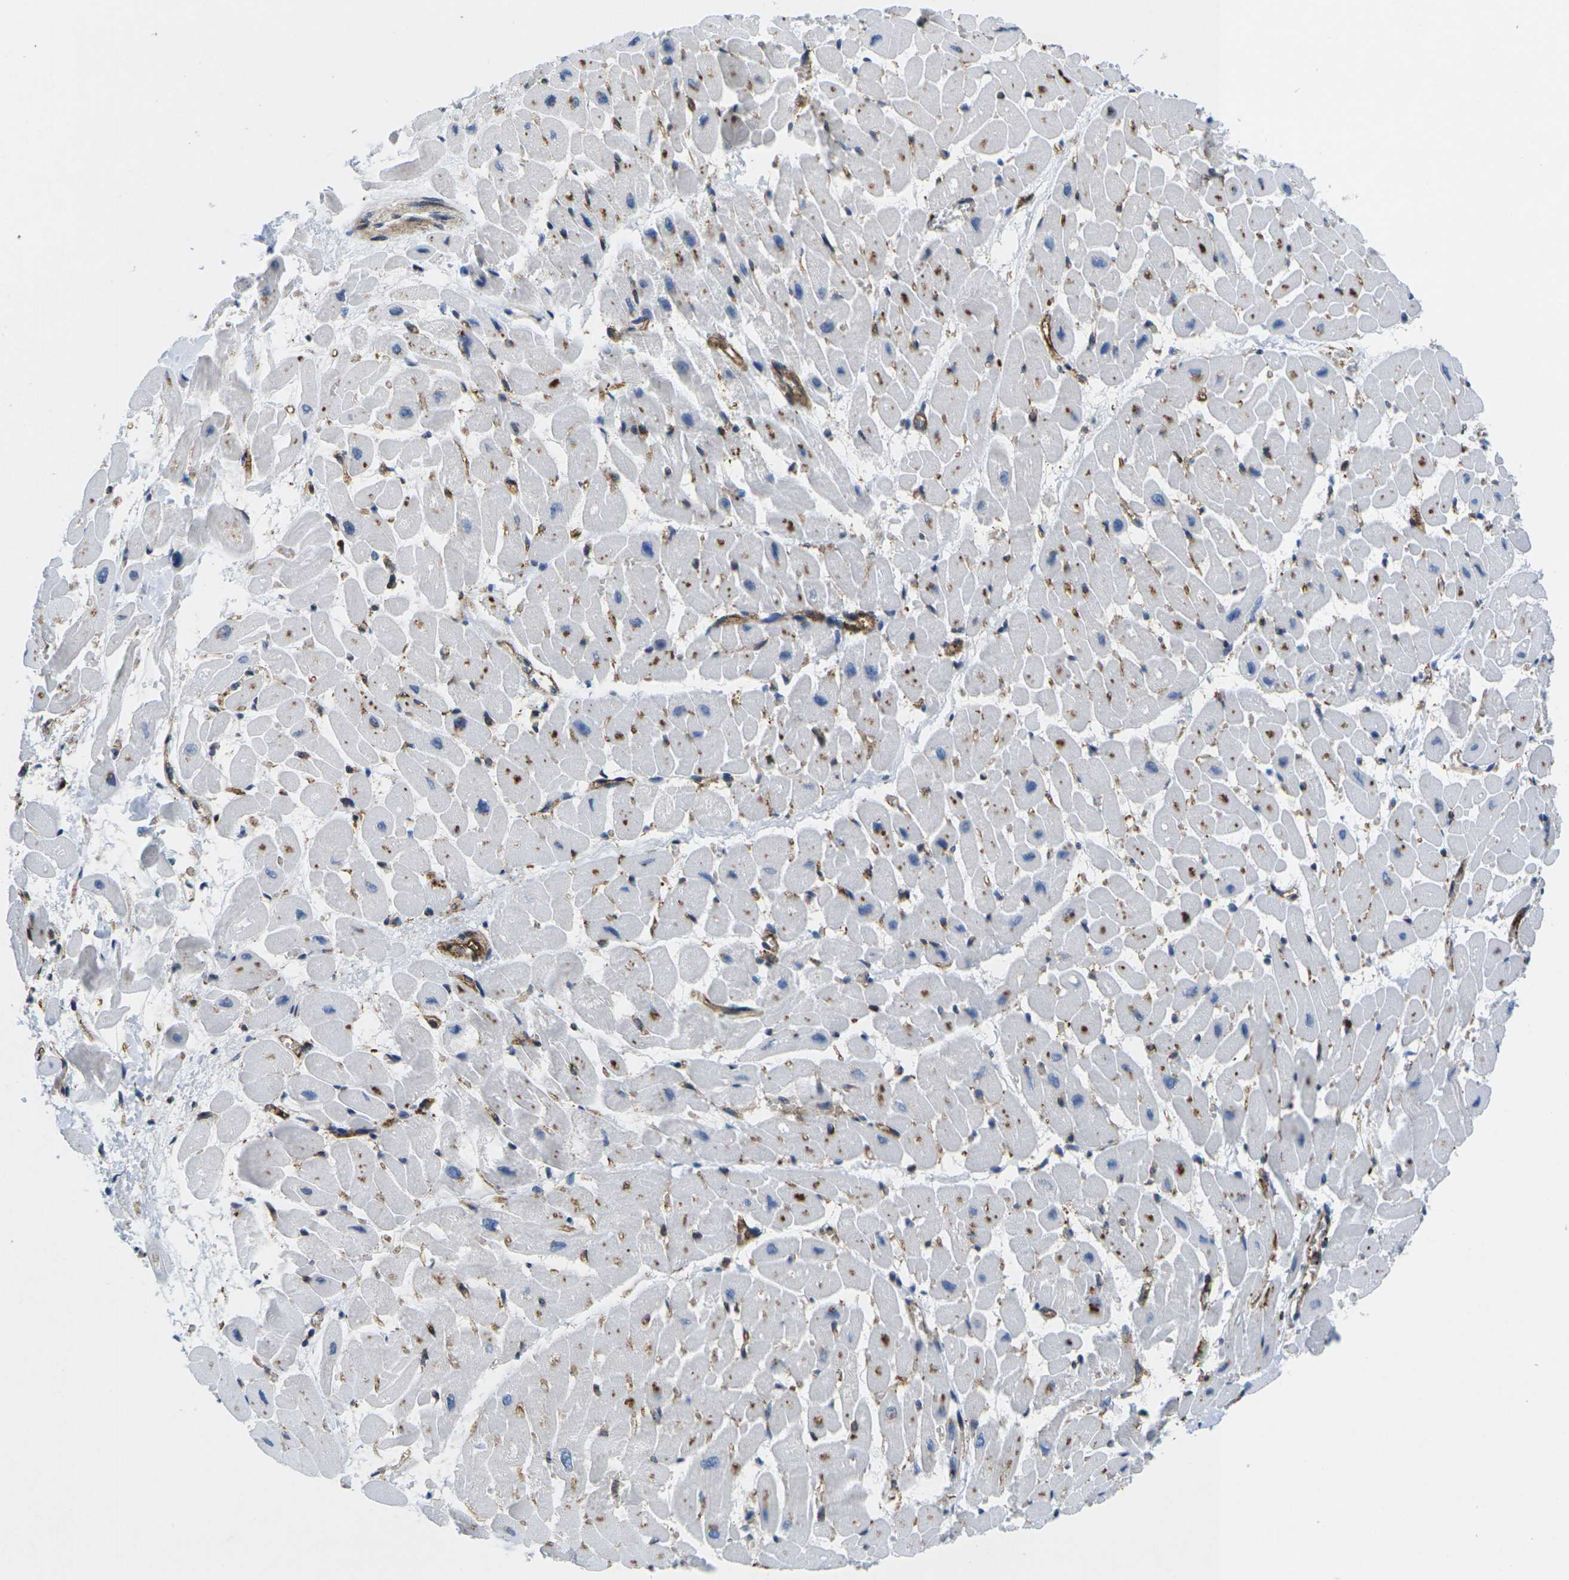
{"staining": {"intensity": "strong", "quantity": "25%-75%", "location": "cytoplasmic/membranous"}, "tissue": "heart muscle", "cell_type": "Cardiomyocytes", "image_type": "normal", "snomed": [{"axis": "morphology", "description": "Normal tissue, NOS"}, {"axis": "topography", "description": "Heart"}], "caption": "The histopathology image demonstrates staining of unremarkable heart muscle, revealing strong cytoplasmic/membranous protein expression (brown color) within cardiomyocytes.", "gene": "IQGAP1", "patient": {"sex": "male", "age": 45}}